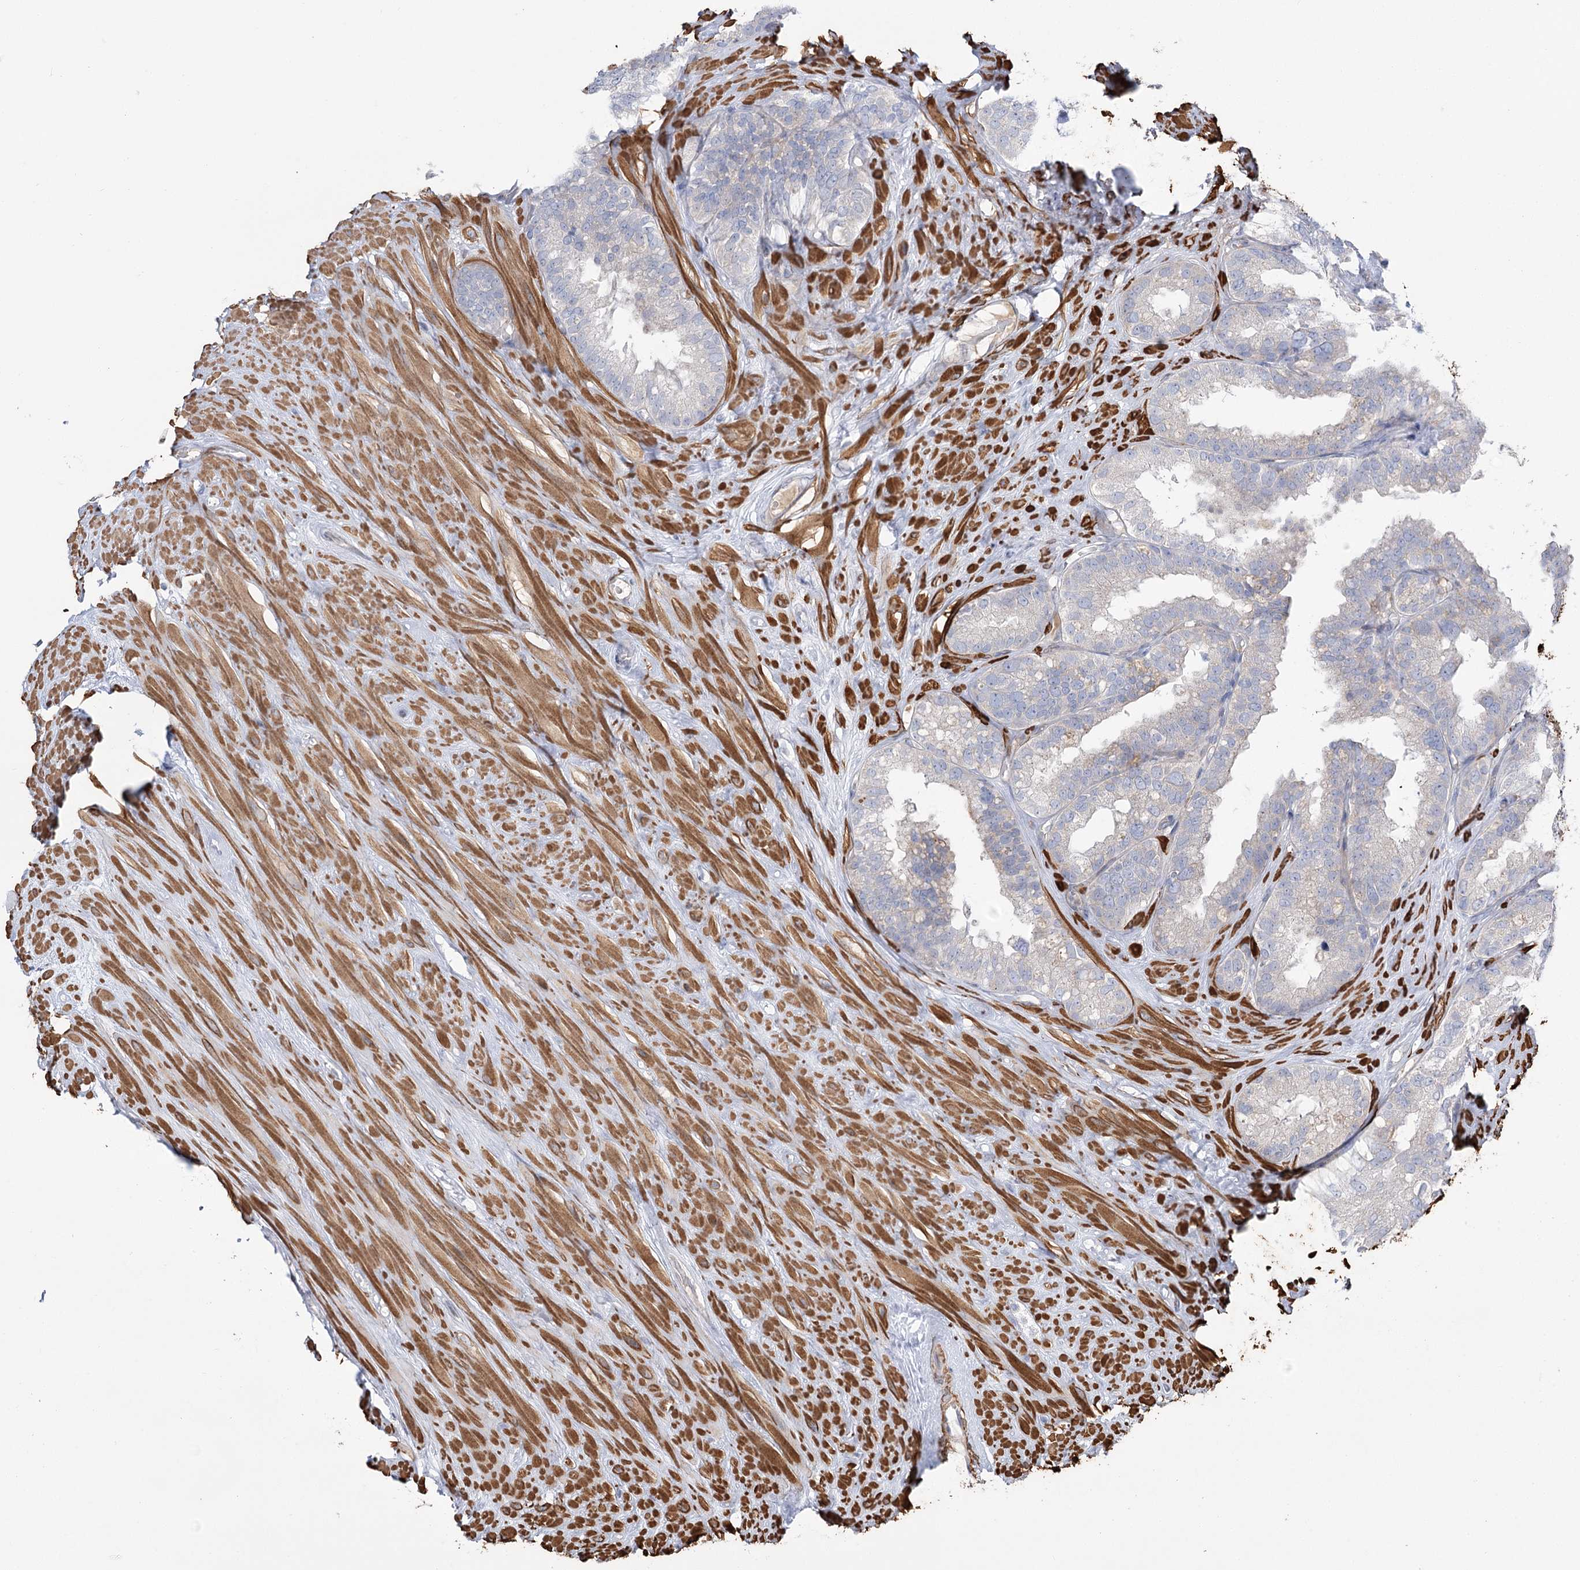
{"staining": {"intensity": "moderate", "quantity": "<25%", "location": "cytoplasmic/membranous"}, "tissue": "seminal vesicle", "cell_type": "Glandular cells", "image_type": "normal", "snomed": [{"axis": "morphology", "description": "Normal tissue, NOS"}, {"axis": "topography", "description": "Seminal veicle"}], "caption": "This is a histology image of IHC staining of benign seminal vesicle, which shows moderate positivity in the cytoplasmic/membranous of glandular cells.", "gene": "WASHC3", "patient": {"sex": "male", "age": 80}}